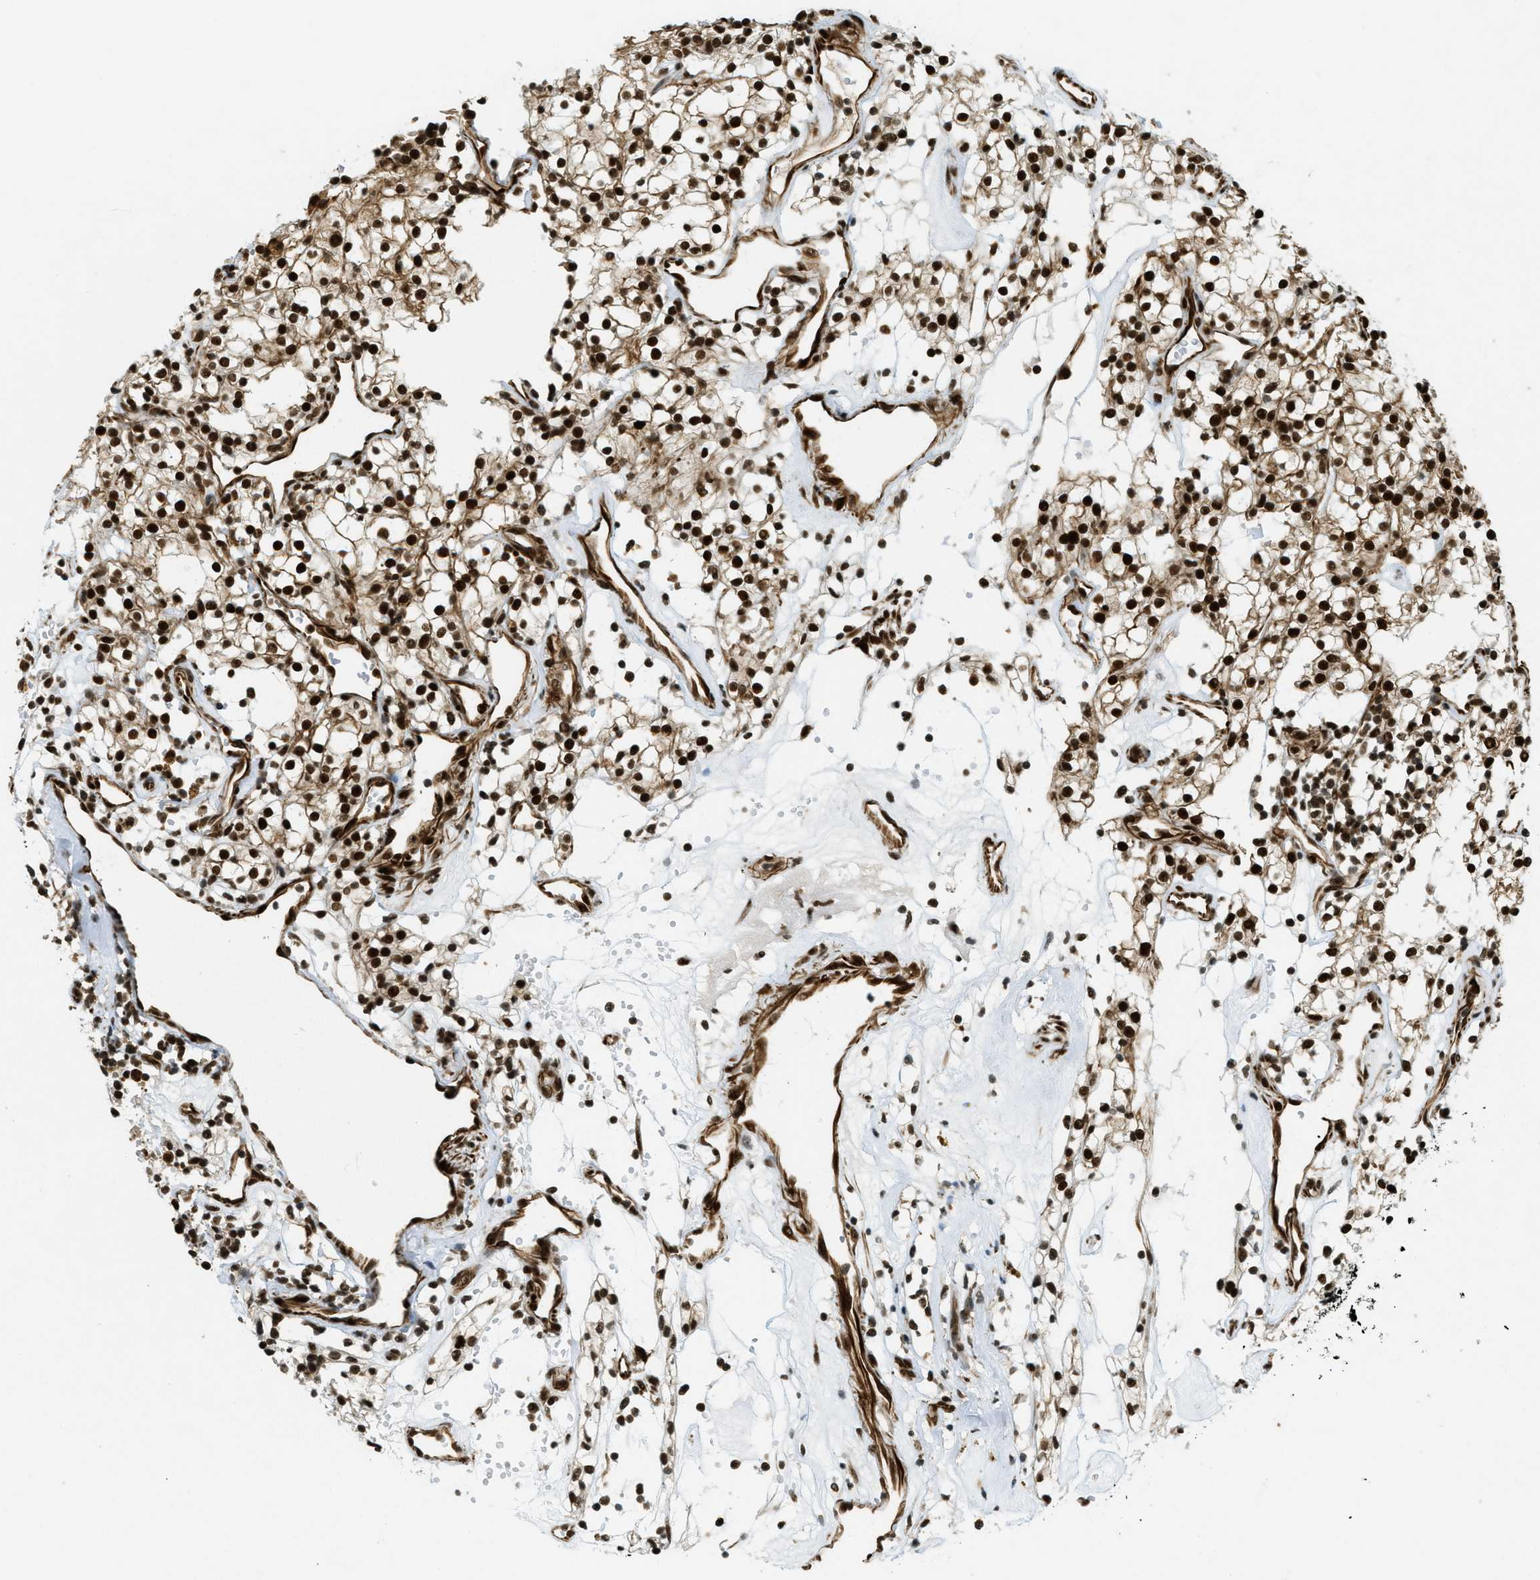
{"staining": {"intensity": "strong", "quantity": ">75%", "location": "cytoplasmic/membranous,nuclear"}, "tissue": "renal cancer", "cell_type": "Tumor cells", "image_type": "cancer", "snomed": [{"axis": "morphology", "description": "Adenocarcinoma, NOS"}, {"axis": "topography", "description": "Kidney"}], "caption": "Protein expression analysis of renal cancer demonstrates strong cytoplasmic/membranous and nuclear expression in about >75% of tumor cells. Ihc stains the protein of interest in brown and the nuclei are stained blue.", "gene": "ZFR", "patient": {"sex": "male", "age": 59}}